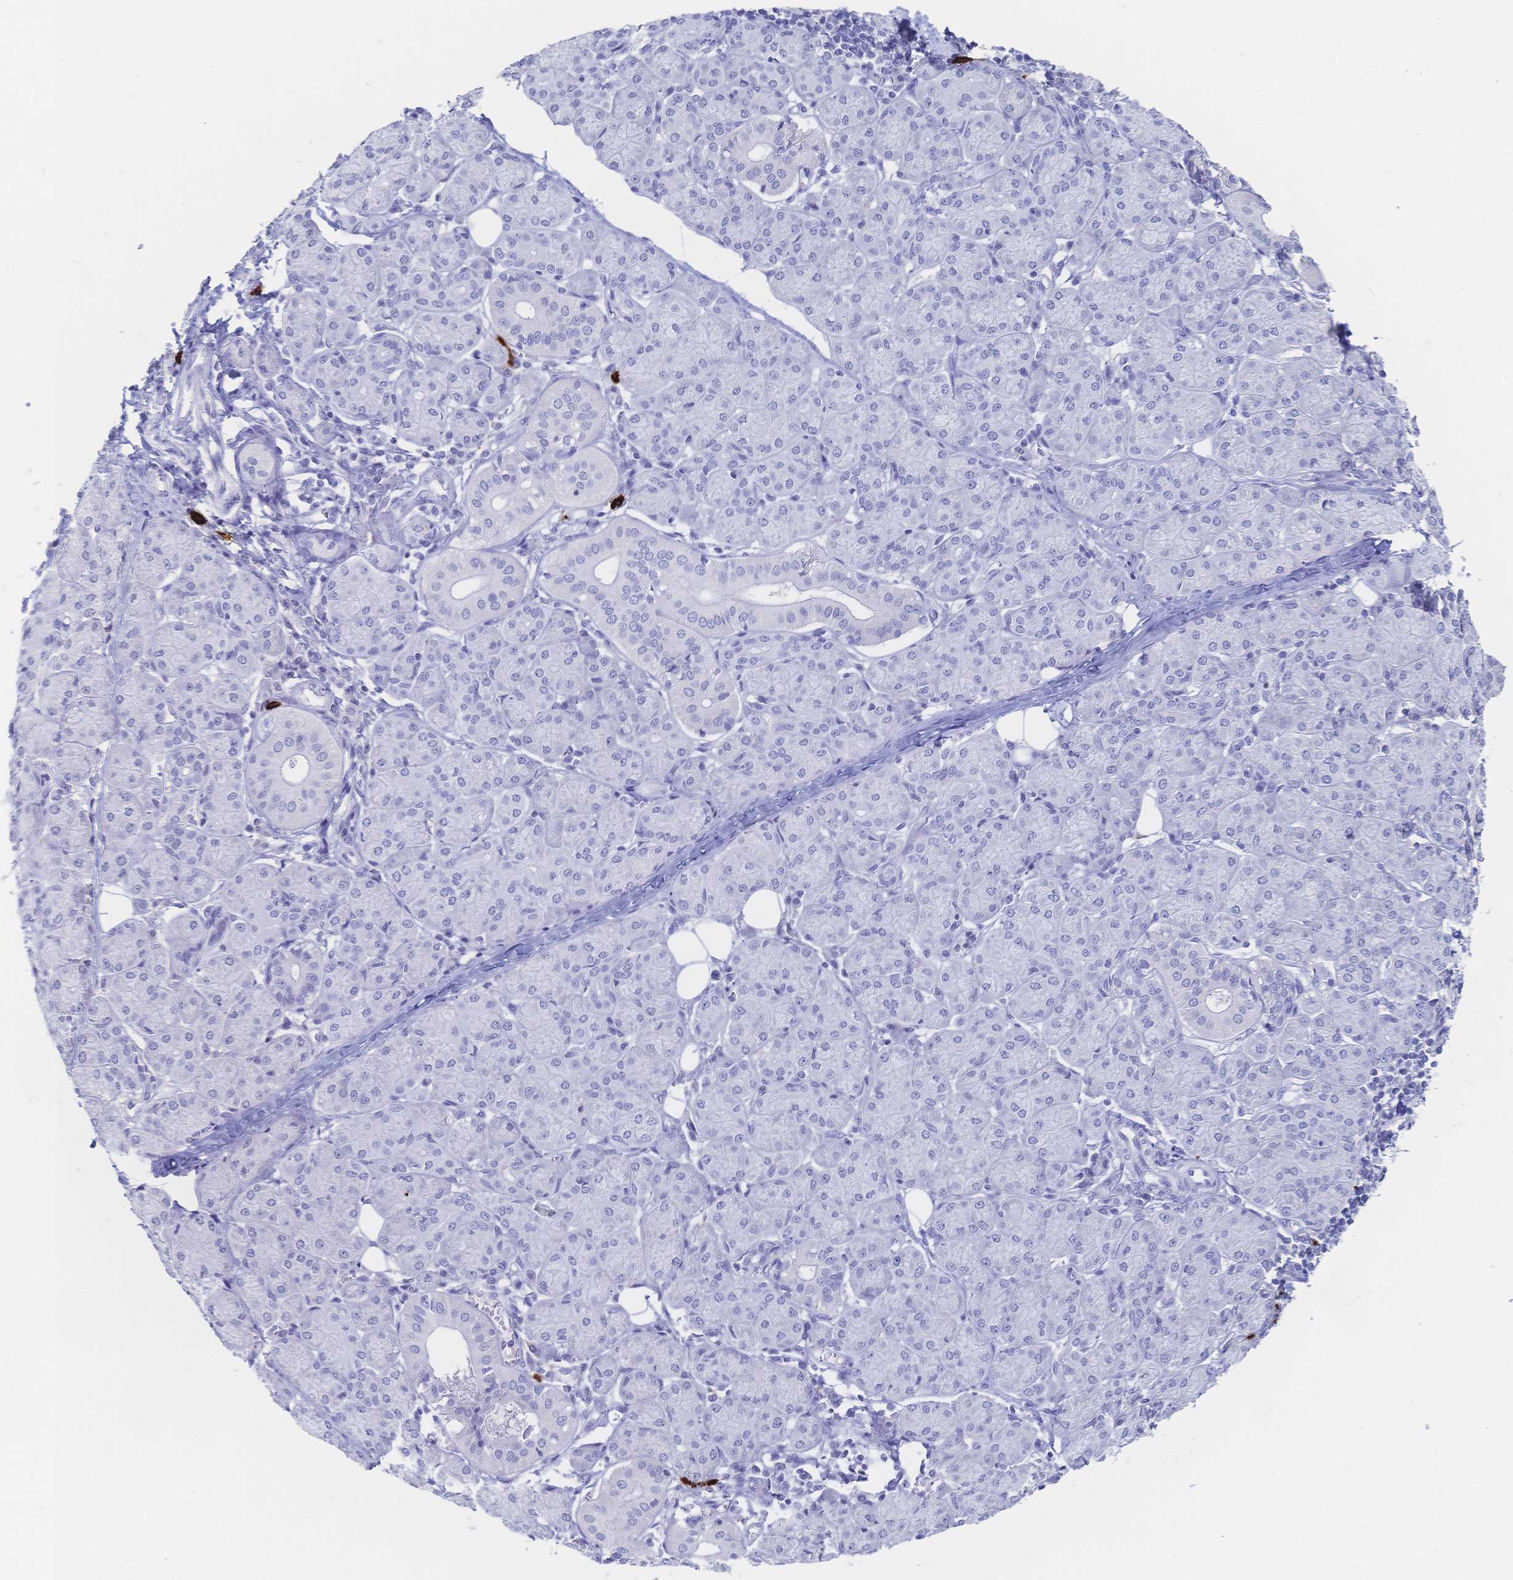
{"staining": {"intensity": "negative", "quantity": "none", "location": "none"}, "tissue": "salivary gland", "cell_type": "Glandular cells", "image_type": "normal", "snomed": [{"axis": "morphology", "description": "Normal tissue, NOS"}, {"axis": "morphology", "description": "Inflammation, NOS"}, {"axis": "topography", "description": "Lymph node"}, {"axis": "topography", "description": "Salivary gland"}], "caption": "Micrograph shows no protein positivity in glandular cells of normal salivary gland. (DAB (3,3'-diaminobenzidine) immunohistochemistry, high magnification).", "gene": "IL2RB", "patient": {"sex": "male", "age": 3}}